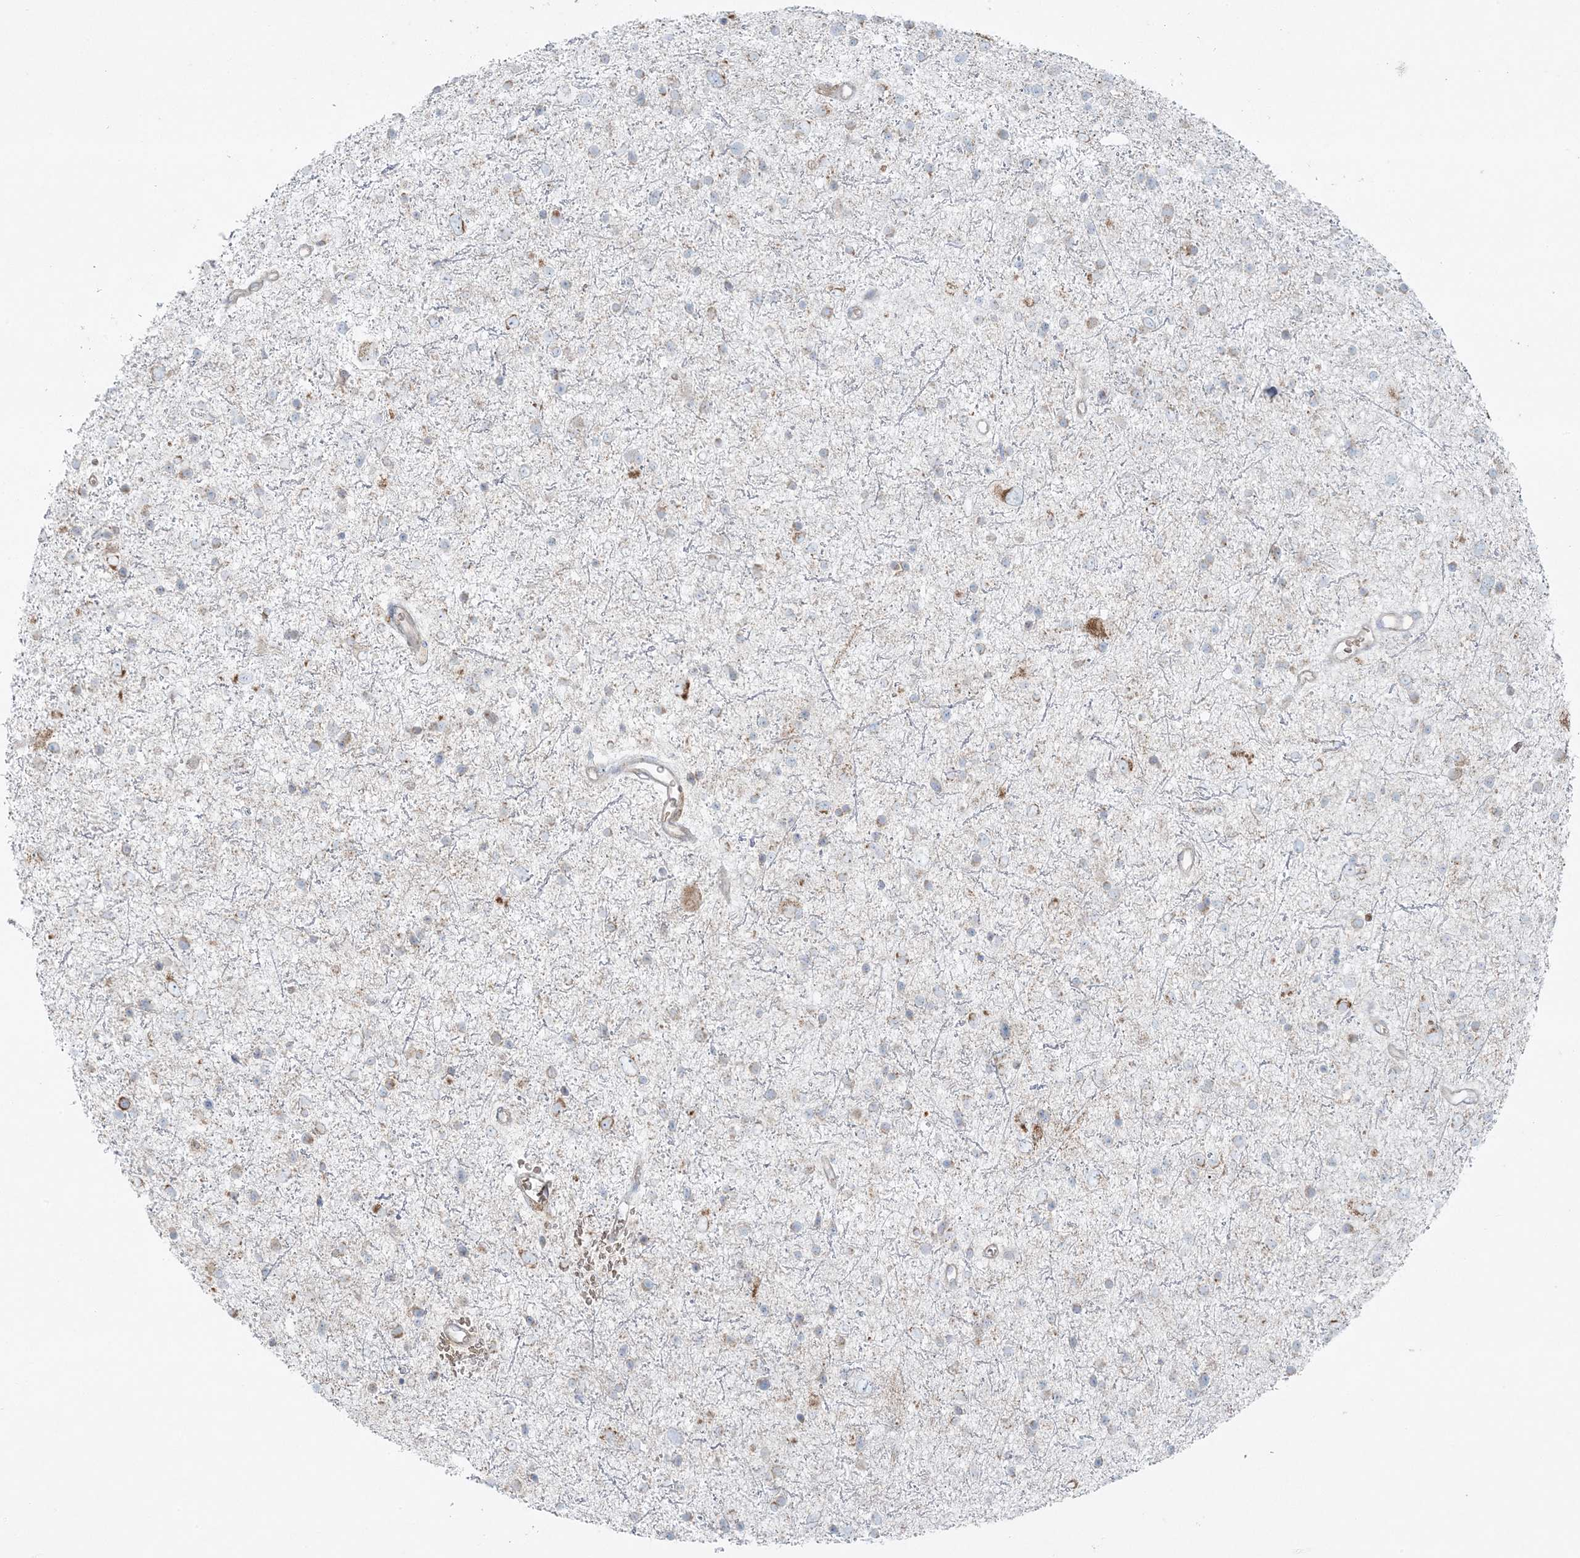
{"staining": {"intensity": "negative", "quantity": "none", "location": "none"}, "tissue": "glioma", "cell_type": "Tumor cells", "image_type": "cancer", "snomed": [{"axis": "morphology", "description": "Glioma, malignant, Low grade"}, {"axis": "topography", "description": "Brain"}], "caption": "The histopathology image displays no significant staining in tumor cells of malignant low-grade glioma.", "gene": "PIK3R4", "patient": {"sex": "female", "age": 37}}